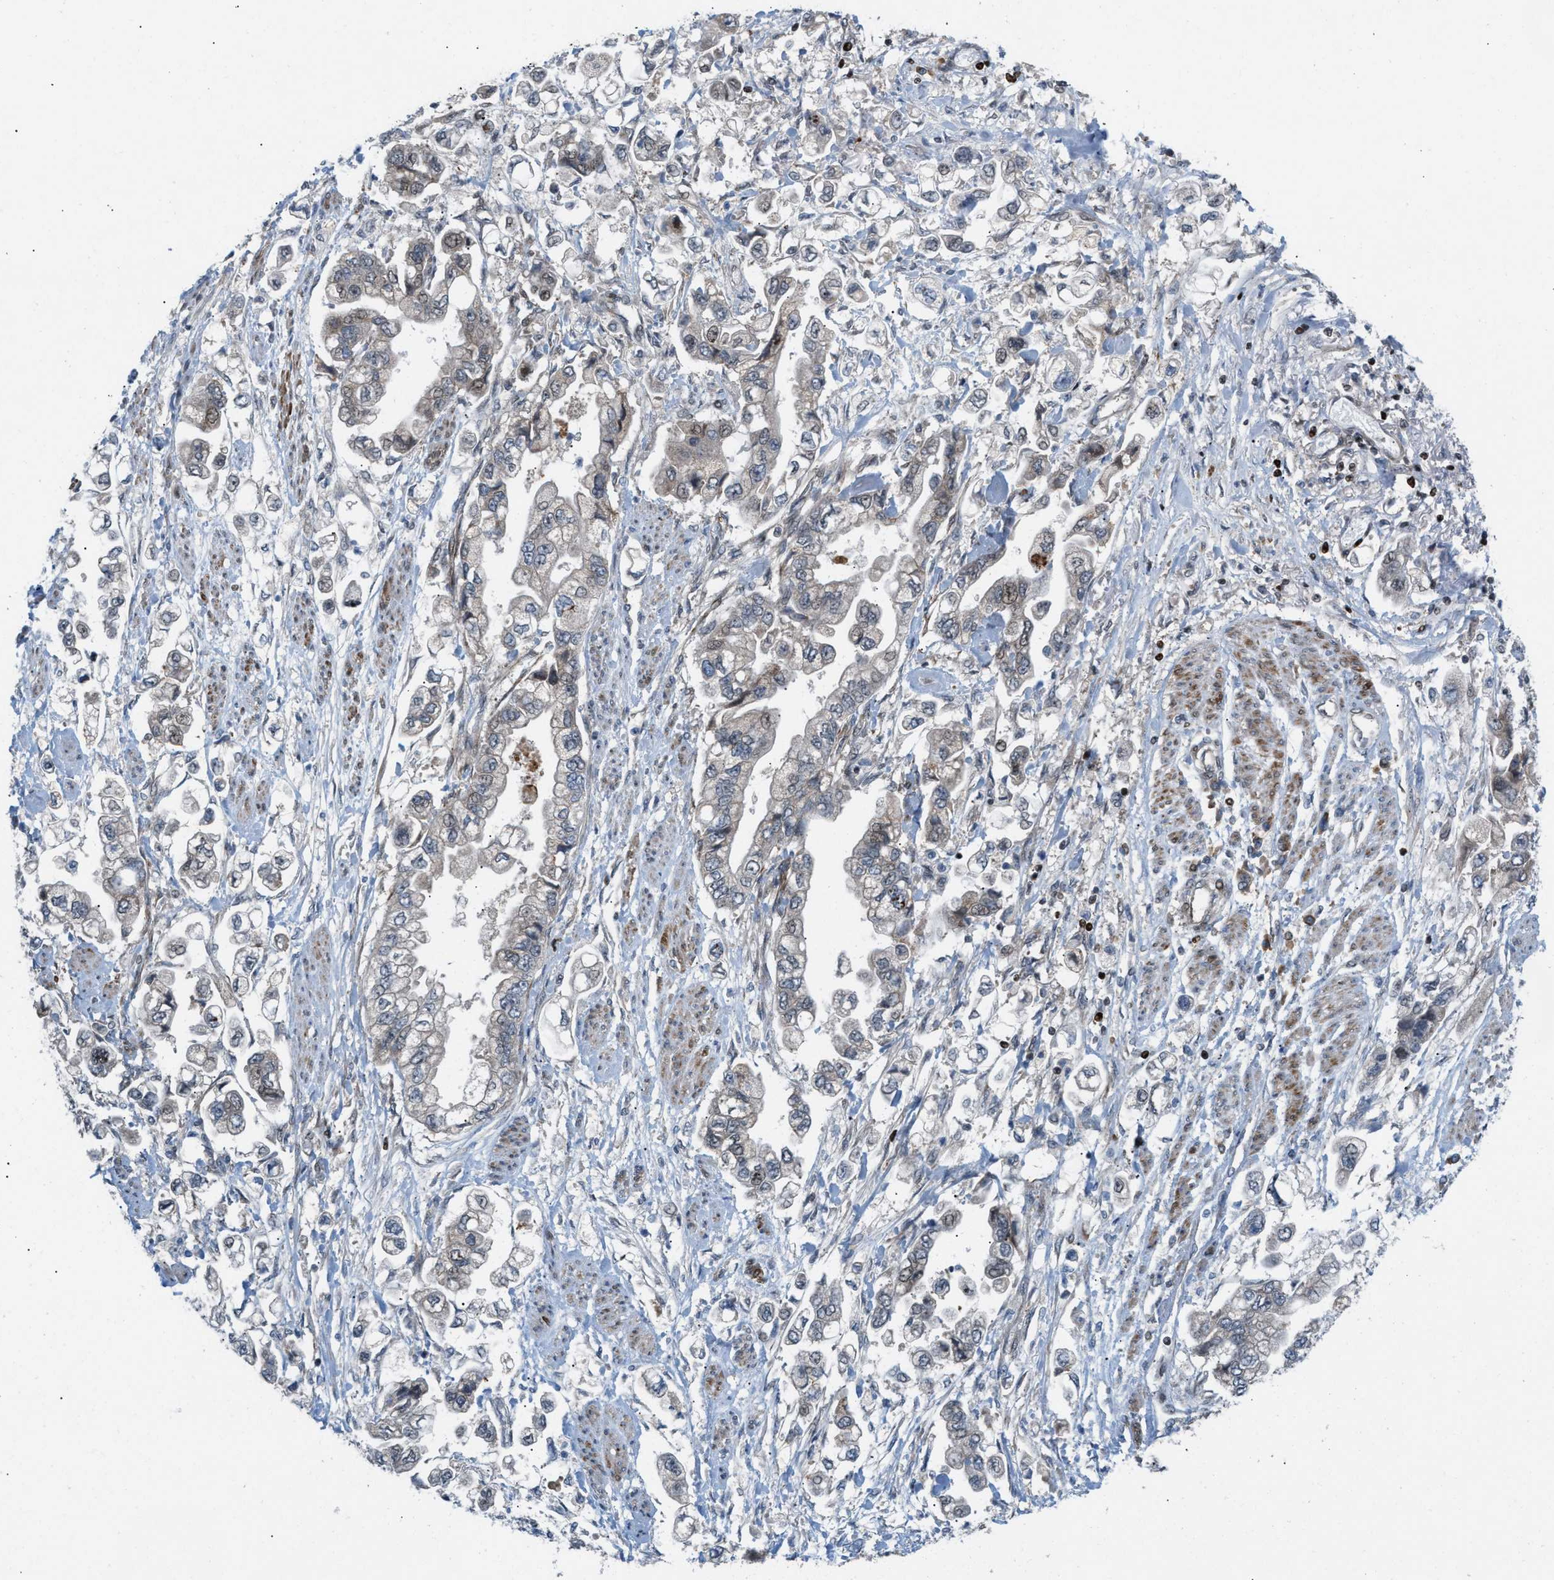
{"staining": {"intensity": "negative", "quantity": "none", "location": "none"}, "tissue": "stomach cancer", "cell_type": "Tumor cells", "image_type": "cancer", "snomed": [{"axis": "morphology", "description": "Normal tissue, NOS"}, {"axis": "morphology", "description": "Adenocarcinoma, NOS"}, {"axis": "topography", "description": "Stomach"}], "caption": "This is a micrograph of IHC staining of stomach cancer, which shows no staining in tumor cells. (Immunohistochemistry (ihc), brightfield microscopy, high magnification).", "gene": "ZNF276", "patient": {"sex": "male", "age": 62}}